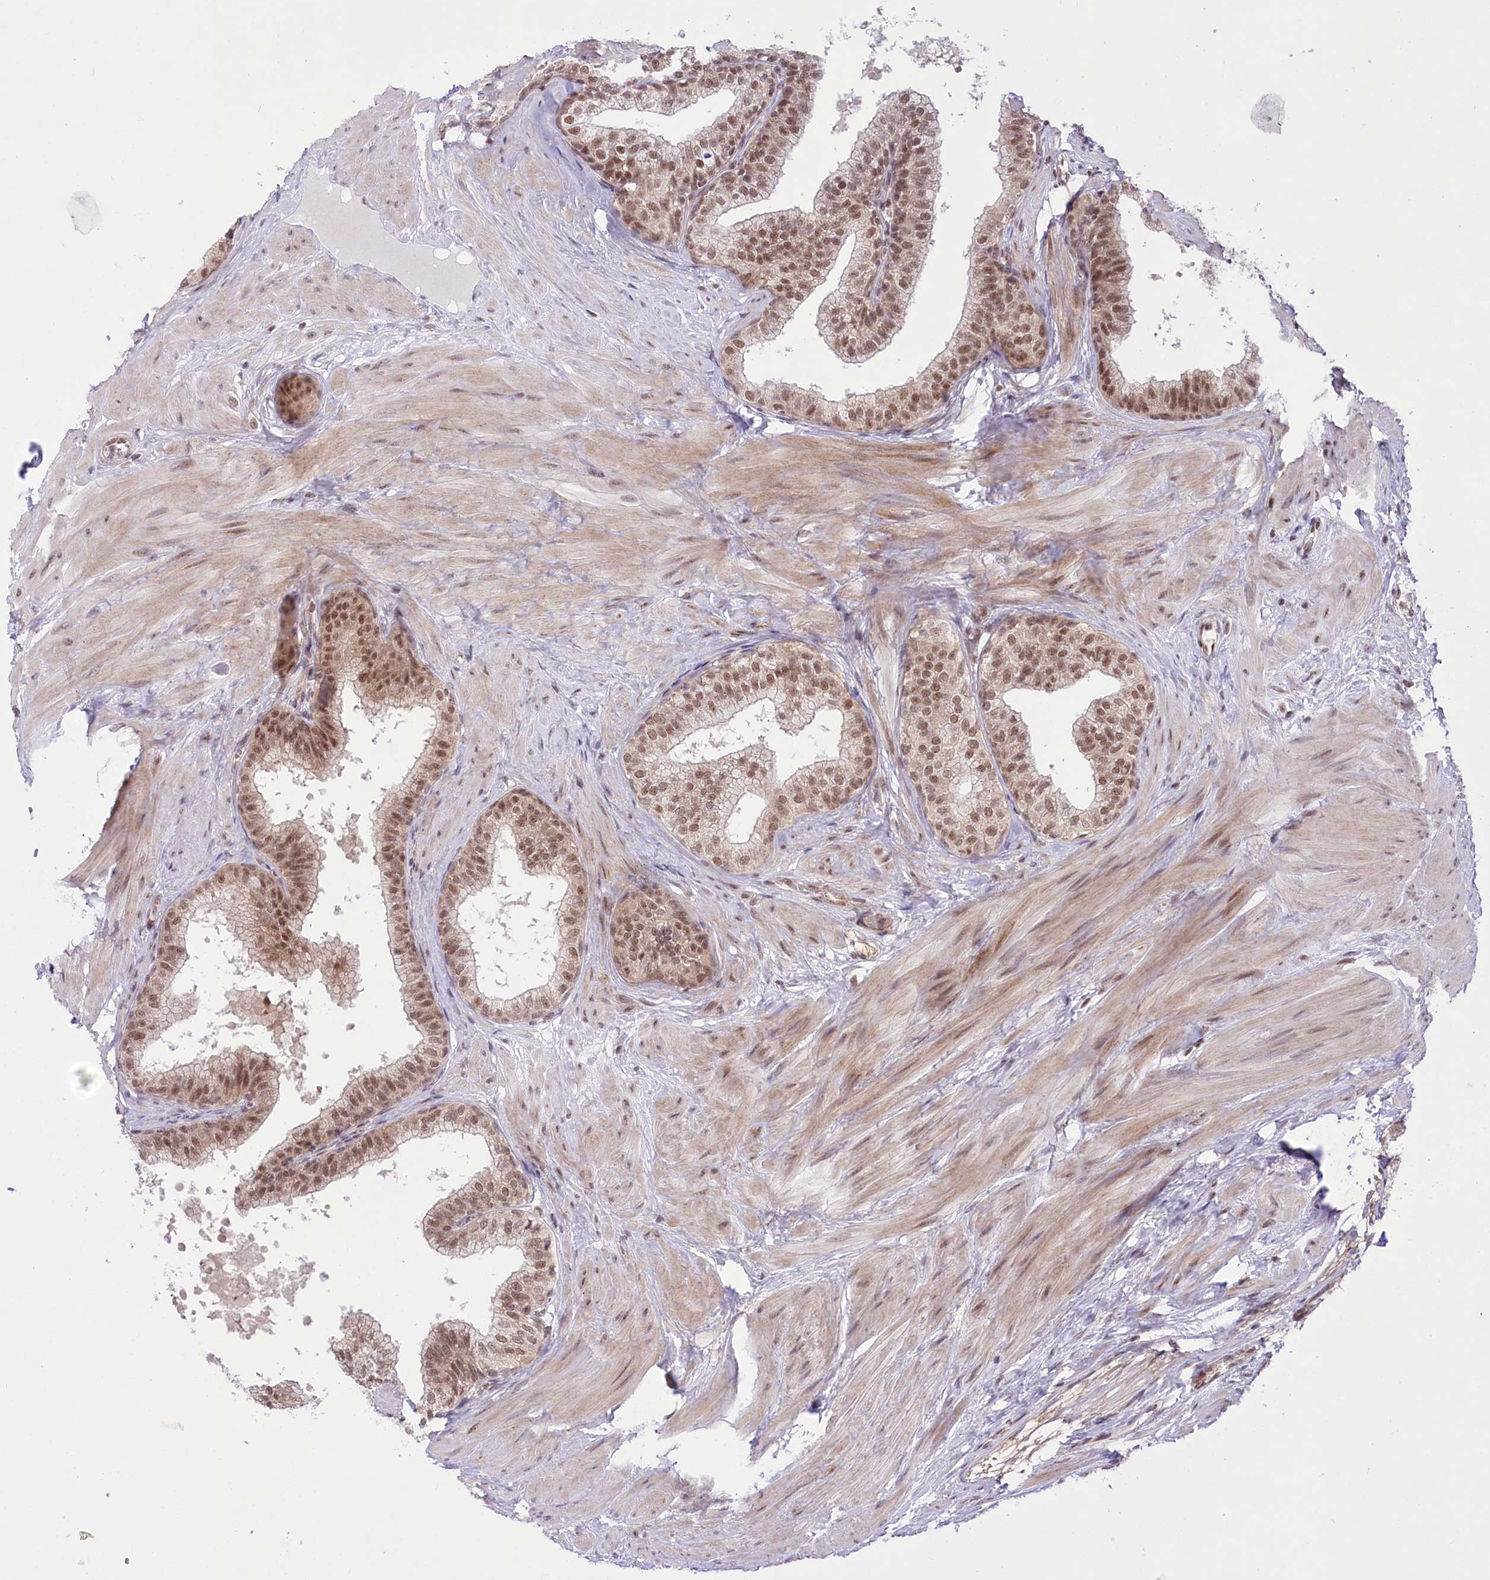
{"staining": {"intensity": "moderate", "quantity": "25%-75%", "location": "nuclear"}, "tissue": "prostate", "cell_type": "Glandular cells", "image_type": "normal", "snomed": [{"axis": "morphology", "description": "Normal tissue, NOS"}, {"axis": "topography", "description": "Prostate"}], "caption": "Immunohistochemical staining of benign prostate demonstrates medium levels of moderate nuclear positivity in about 25%-75% of glandular cells. The protein is stained brown, and the nuclei are stained in blue (DAB (3,3'-diaminobenzidine) IHC with brightfield microscopy, high magnification).", "gene": "ZMAT2", "patient": {"sex": "male", "age": 60}}